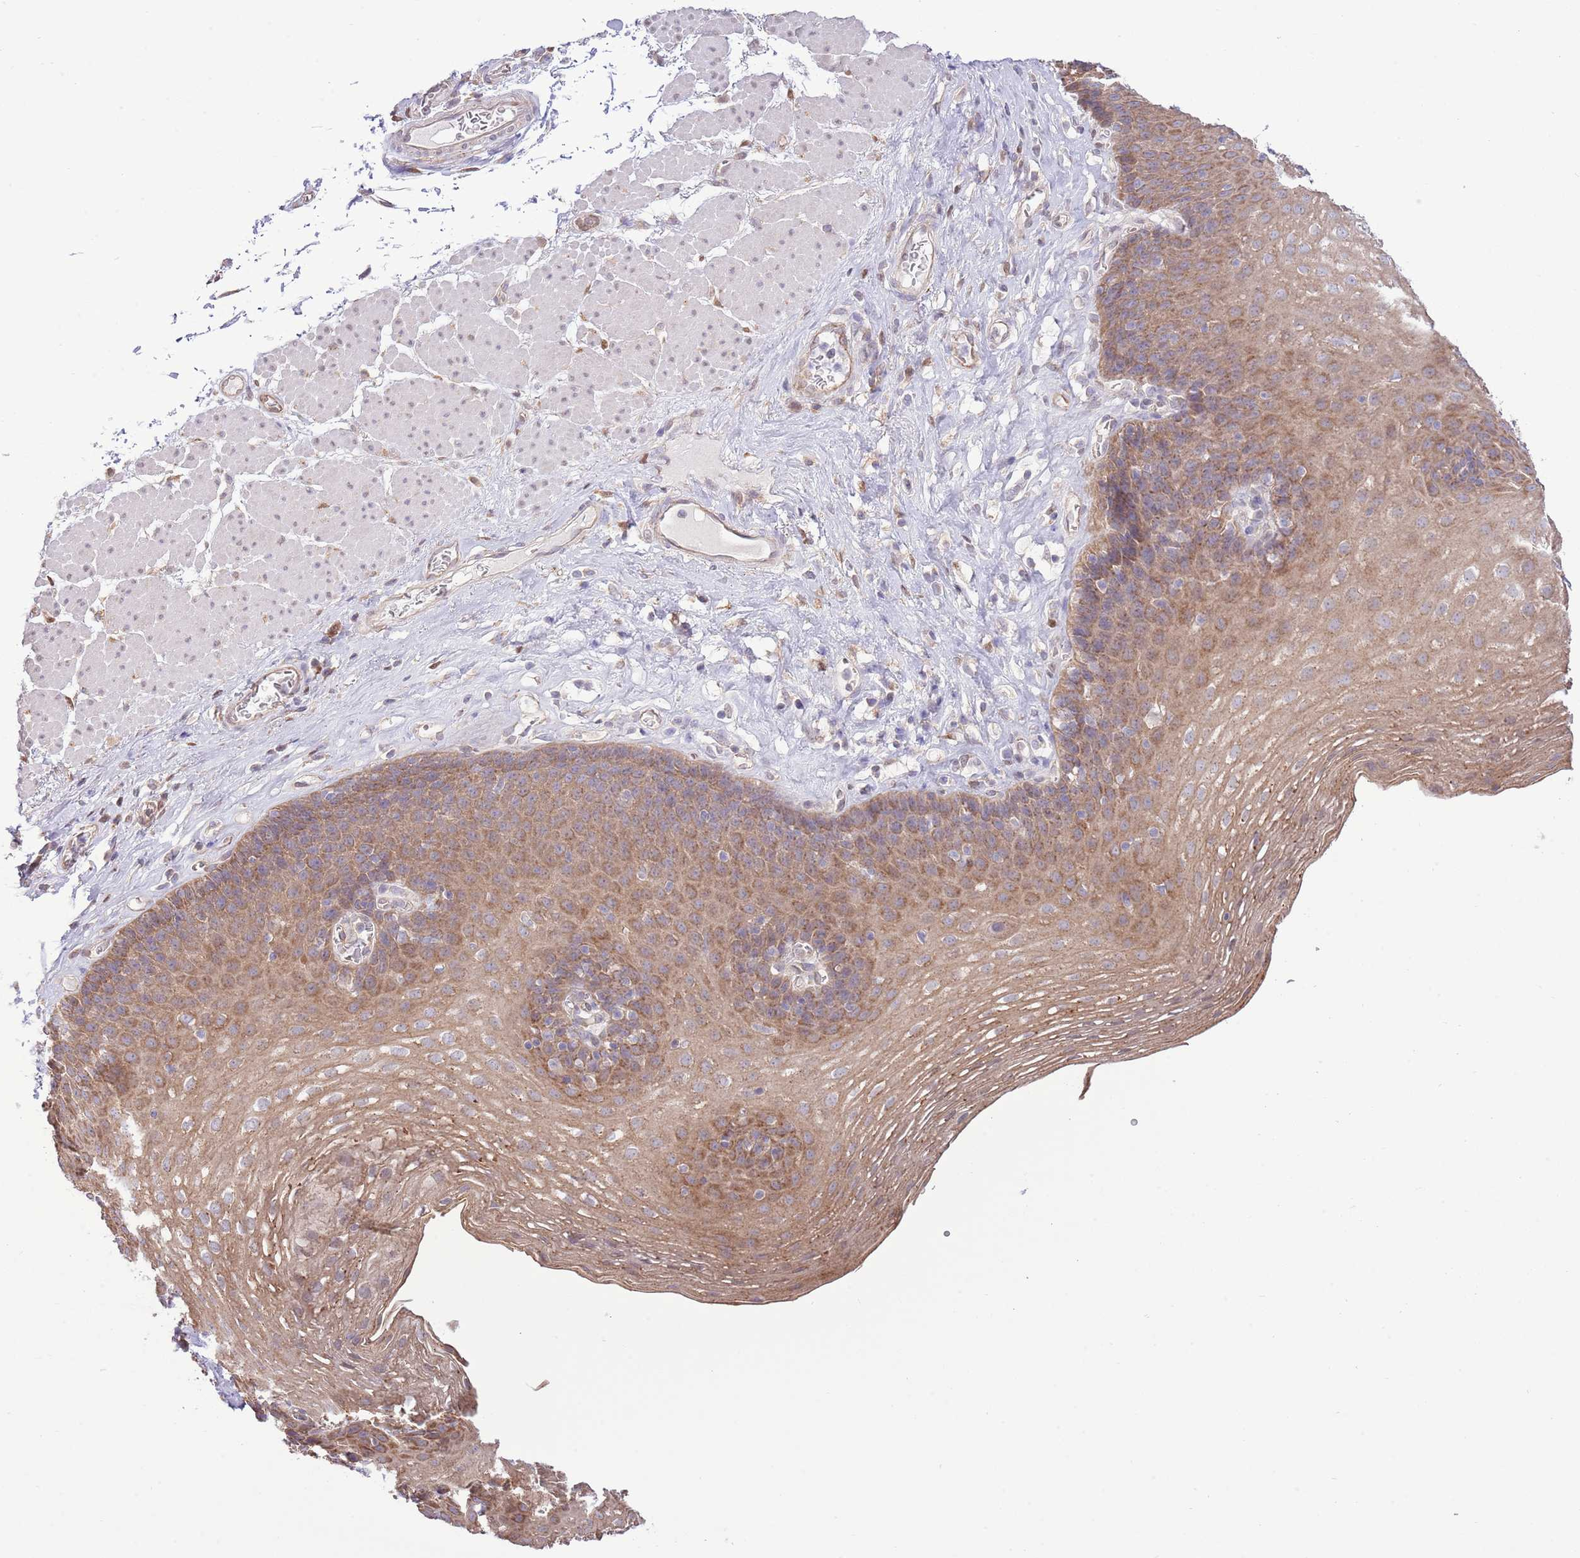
{"staining": {"intensity": "moderate", "quantity": ">75%", "location": "cytoplasmic/membranous"}, "tissue": "esophagus", "cell_type": "Squamous epithelial cells", "image_type": "normal", "snomed": [{"axis": "morphology", "description": "Normal tissue, NOS"}, {"axis": "topography", "description": "Esophagus"}], "caption": "The immunohistochemical stain shows moderate cytoplasmic/membranous staining in squamous epithelial cells of normal esophagus. (IHC, brightfield microscopy, high magnification).", "gene": "ARL2BP", "patient": {"sex": "female", "age": 66}}